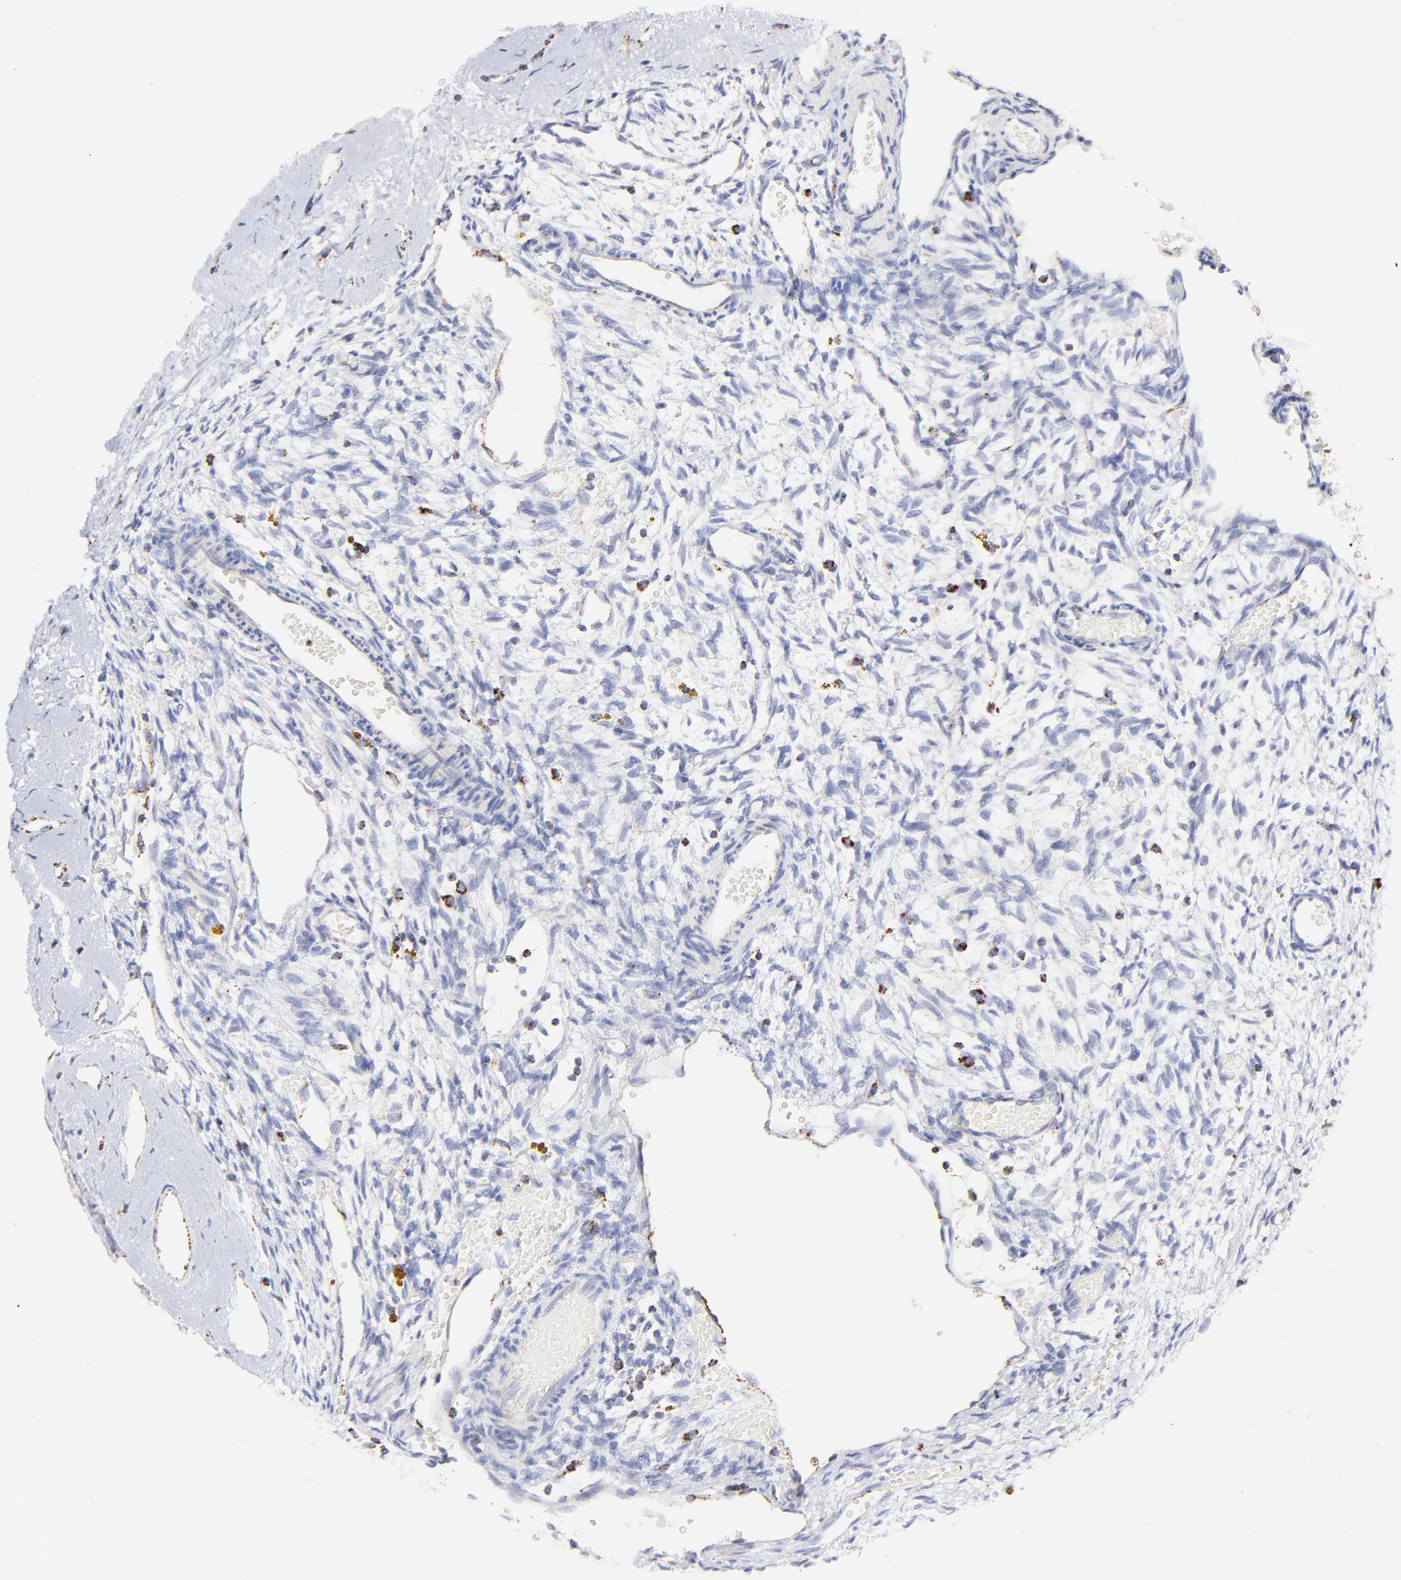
{"staining": {"intensity": "negative", "quantity": "none", "location": "none"}, "tissue": "ovary", "cell_type": "Ovarian stroma cells", "image_type": "normal", "snomed": [{"axis": "morphology", "description": "Normal tissue, NOS"}, {"axis": "topography", "description": "Ovary"}], "caption": "The image reveals no staining of ovarian stroma cells in benign ovary.", "gene": "COX4I1", "patient": {"sex": "female", "age": 35}}